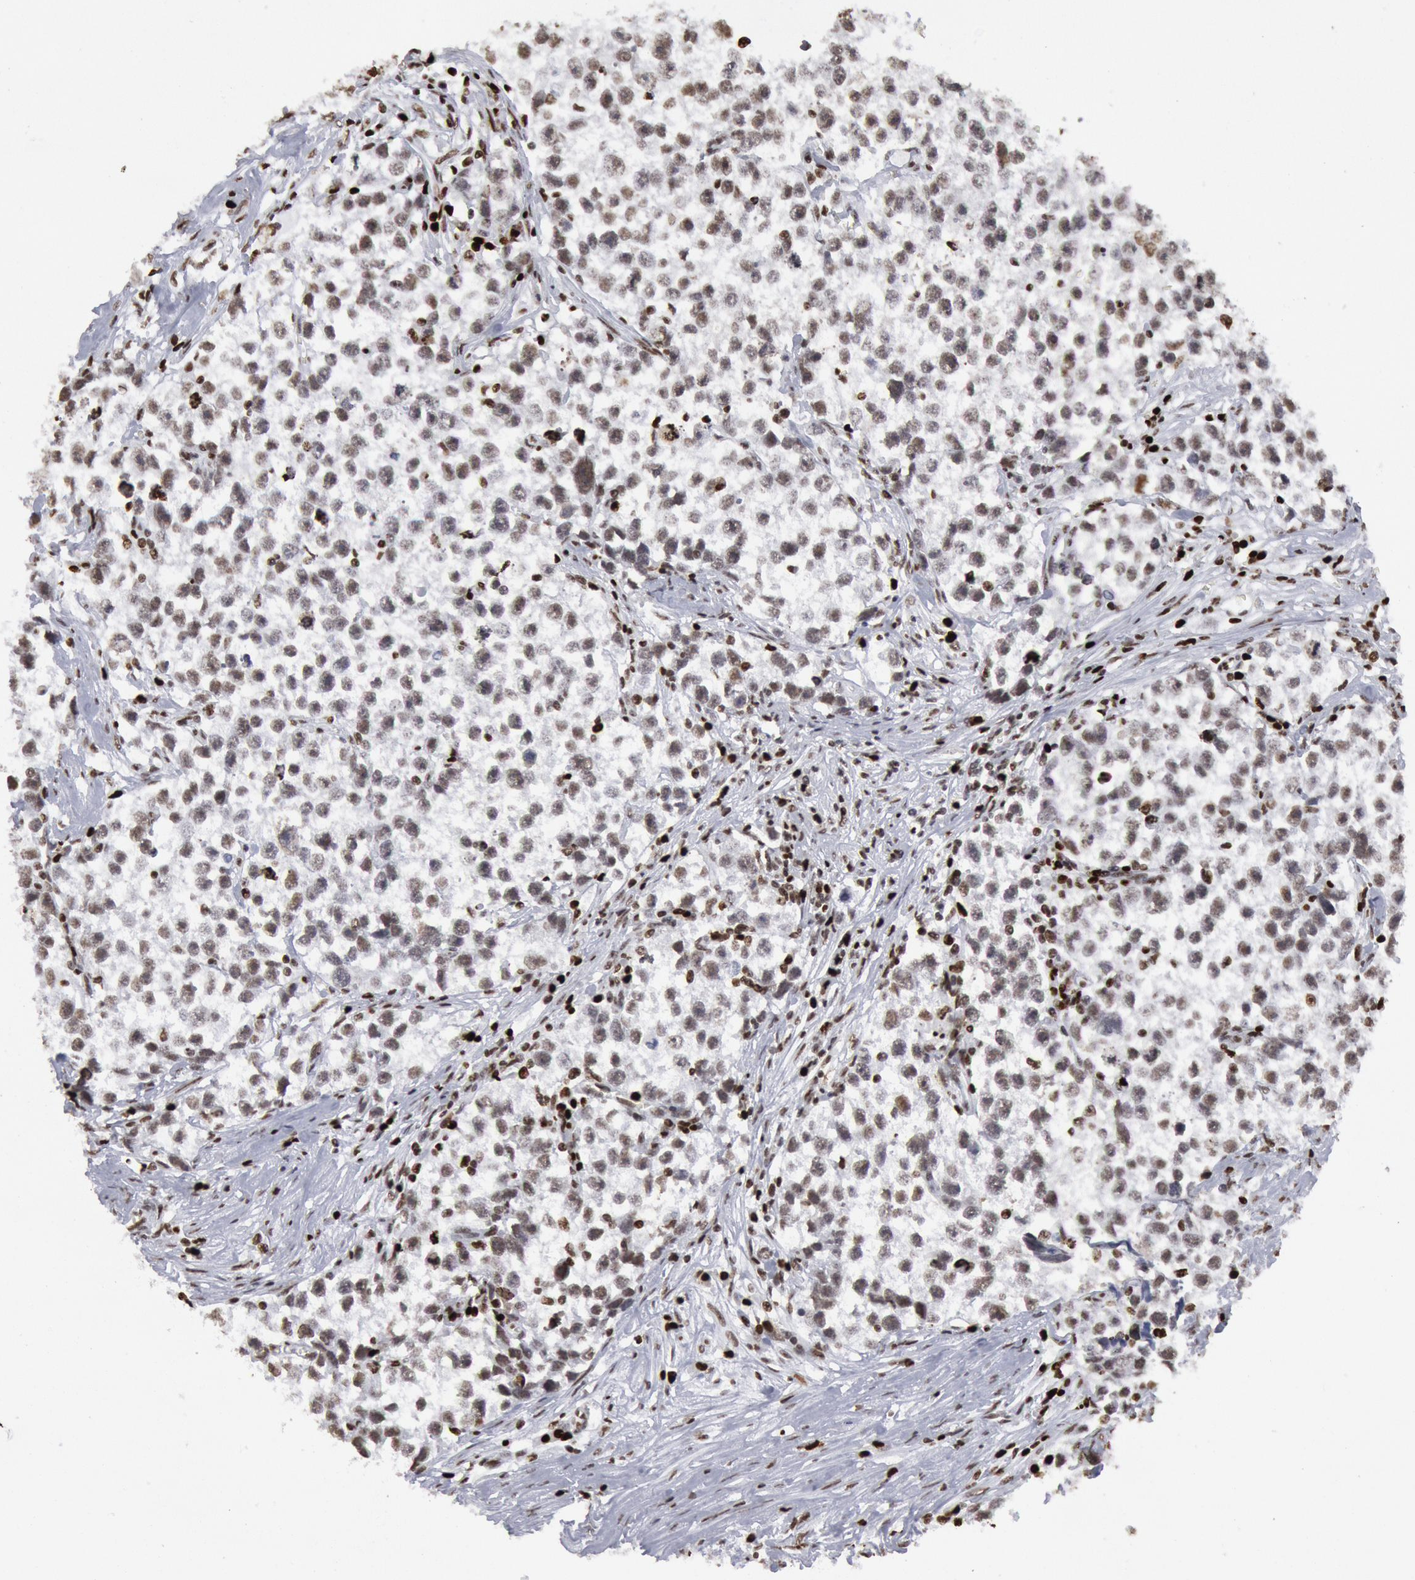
{"staining": {"intensity": "moderate", "quantity": "25%-75%", "location": "nuclear"}, "tissue": "testis cancer", "cell_type": "Tumor cells", "image_type": "cancer", "snomed": [{"axis": "morphology", "description": "Seminoma, NOS"}, {"axis": "morphology", "description": "Carcinoma, Embryonal, NOS"}, {"axis": "topography", "description": "Testis"}], "caption": "DAB immunohistochemical staining of testis cancer exhibits moderate nuclear protein positivity in about 25%-75% of tumor cells. The staining is performed using DAB brown chromogen to label protein expression. The nuclei are counter-stained blue using hematoxylin.", "gene": "SUB1", "patient": {"sex": "male", "age": 30}}